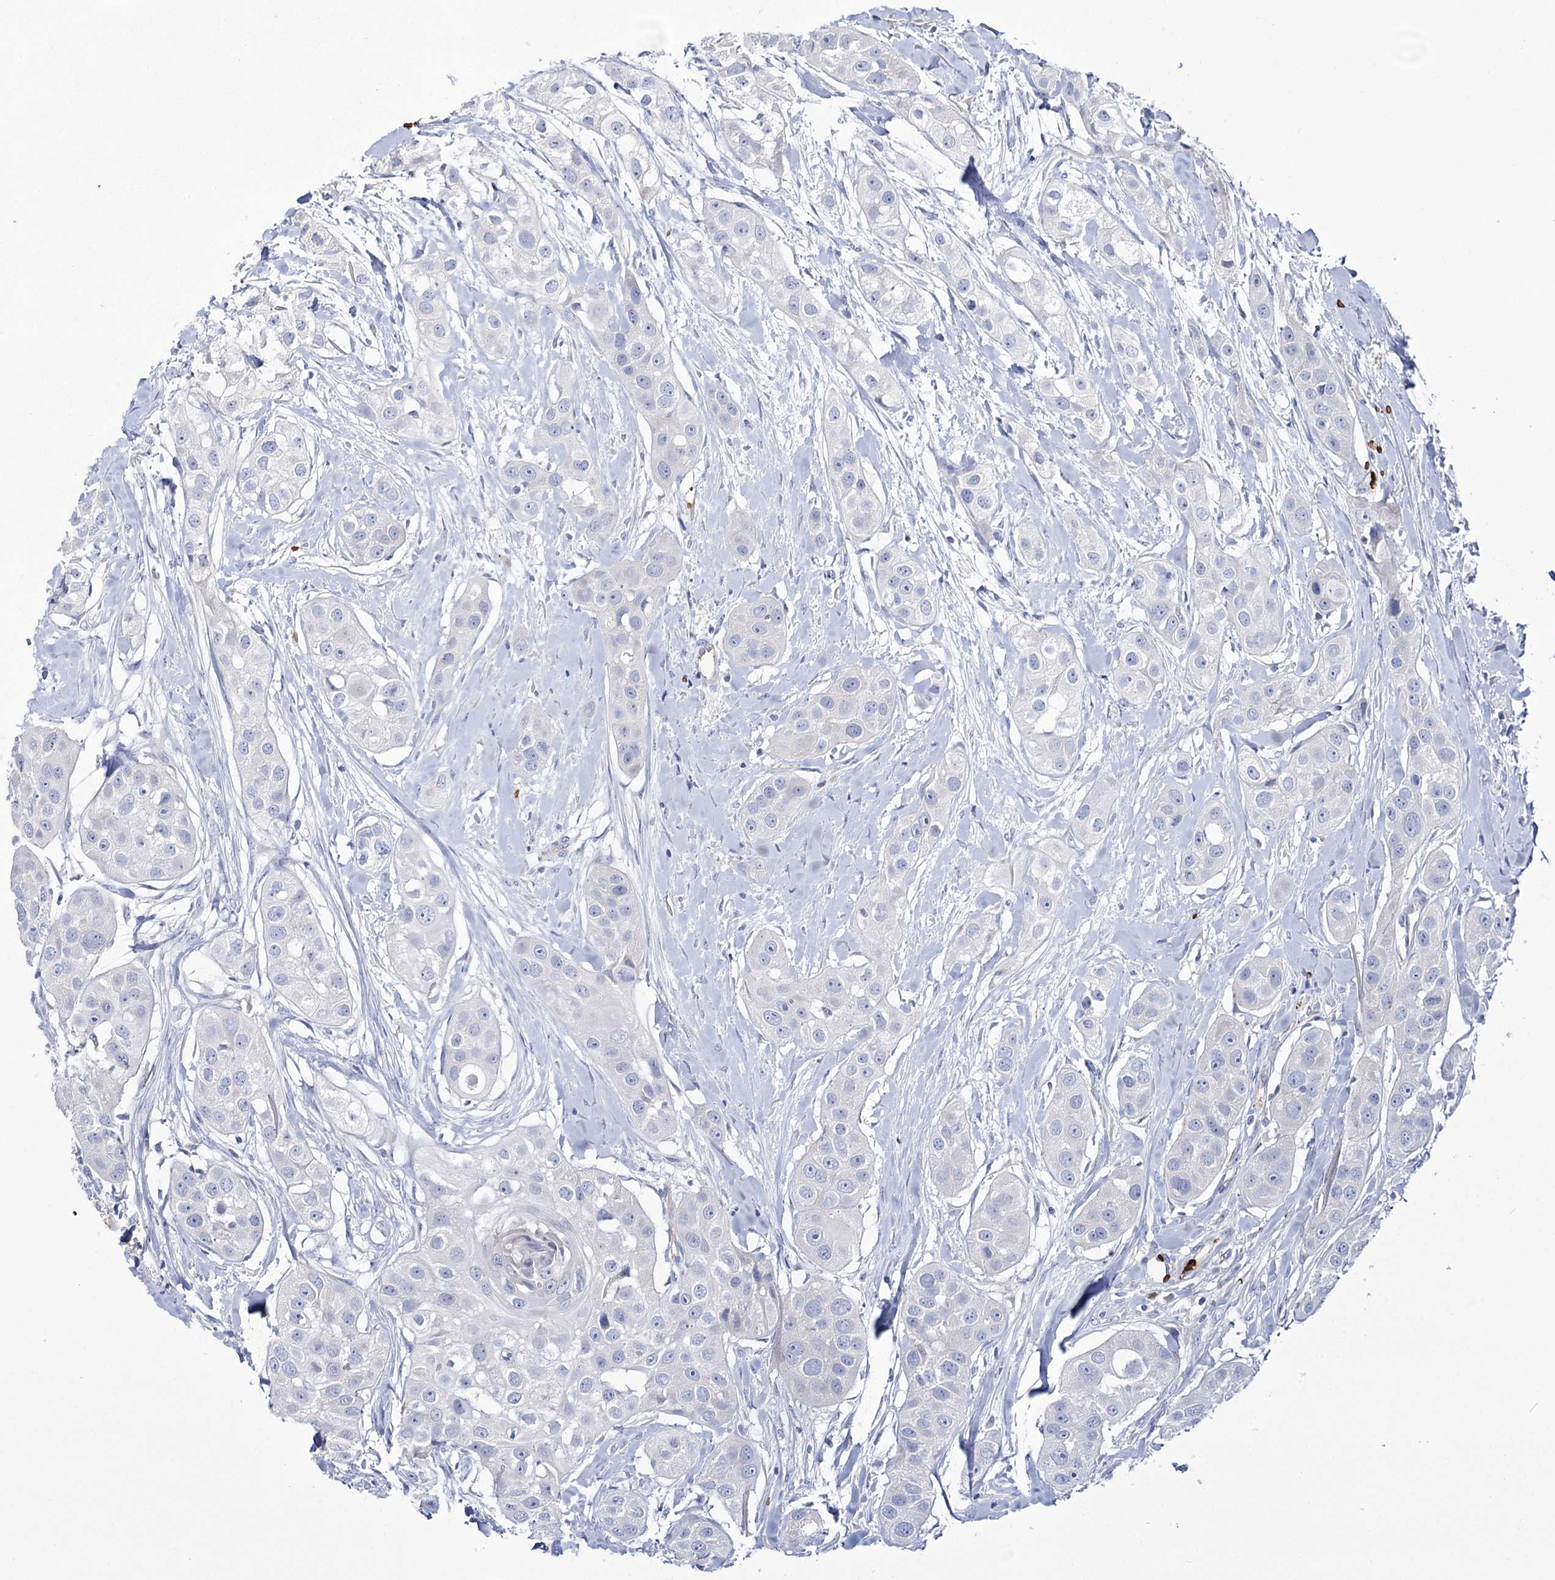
{"staining": {"intensity": "negative", "quantity": "none", "location": "none"}, "tissue": "head and neck cancer", "cell_type": "Tumor cells", "image_type": "cancer", "snomed": [{"axis": "morphology", "description": "Normal tissue, NOS"}, {"axis": "morphology", "description": "Squamous cell carcinoma, NOS"}, {"axis": "topography", "description": "Skeletal muscle"}, {"axis": "topography", "description": "Head-Neck"}], "caption": "Immunohistochemistry of head and neck cancer (squamous cell carcinoma) reveals no expression in tumor cells.", "gene": "GBF1", "patient": {"sex": "male", "age": 51}}